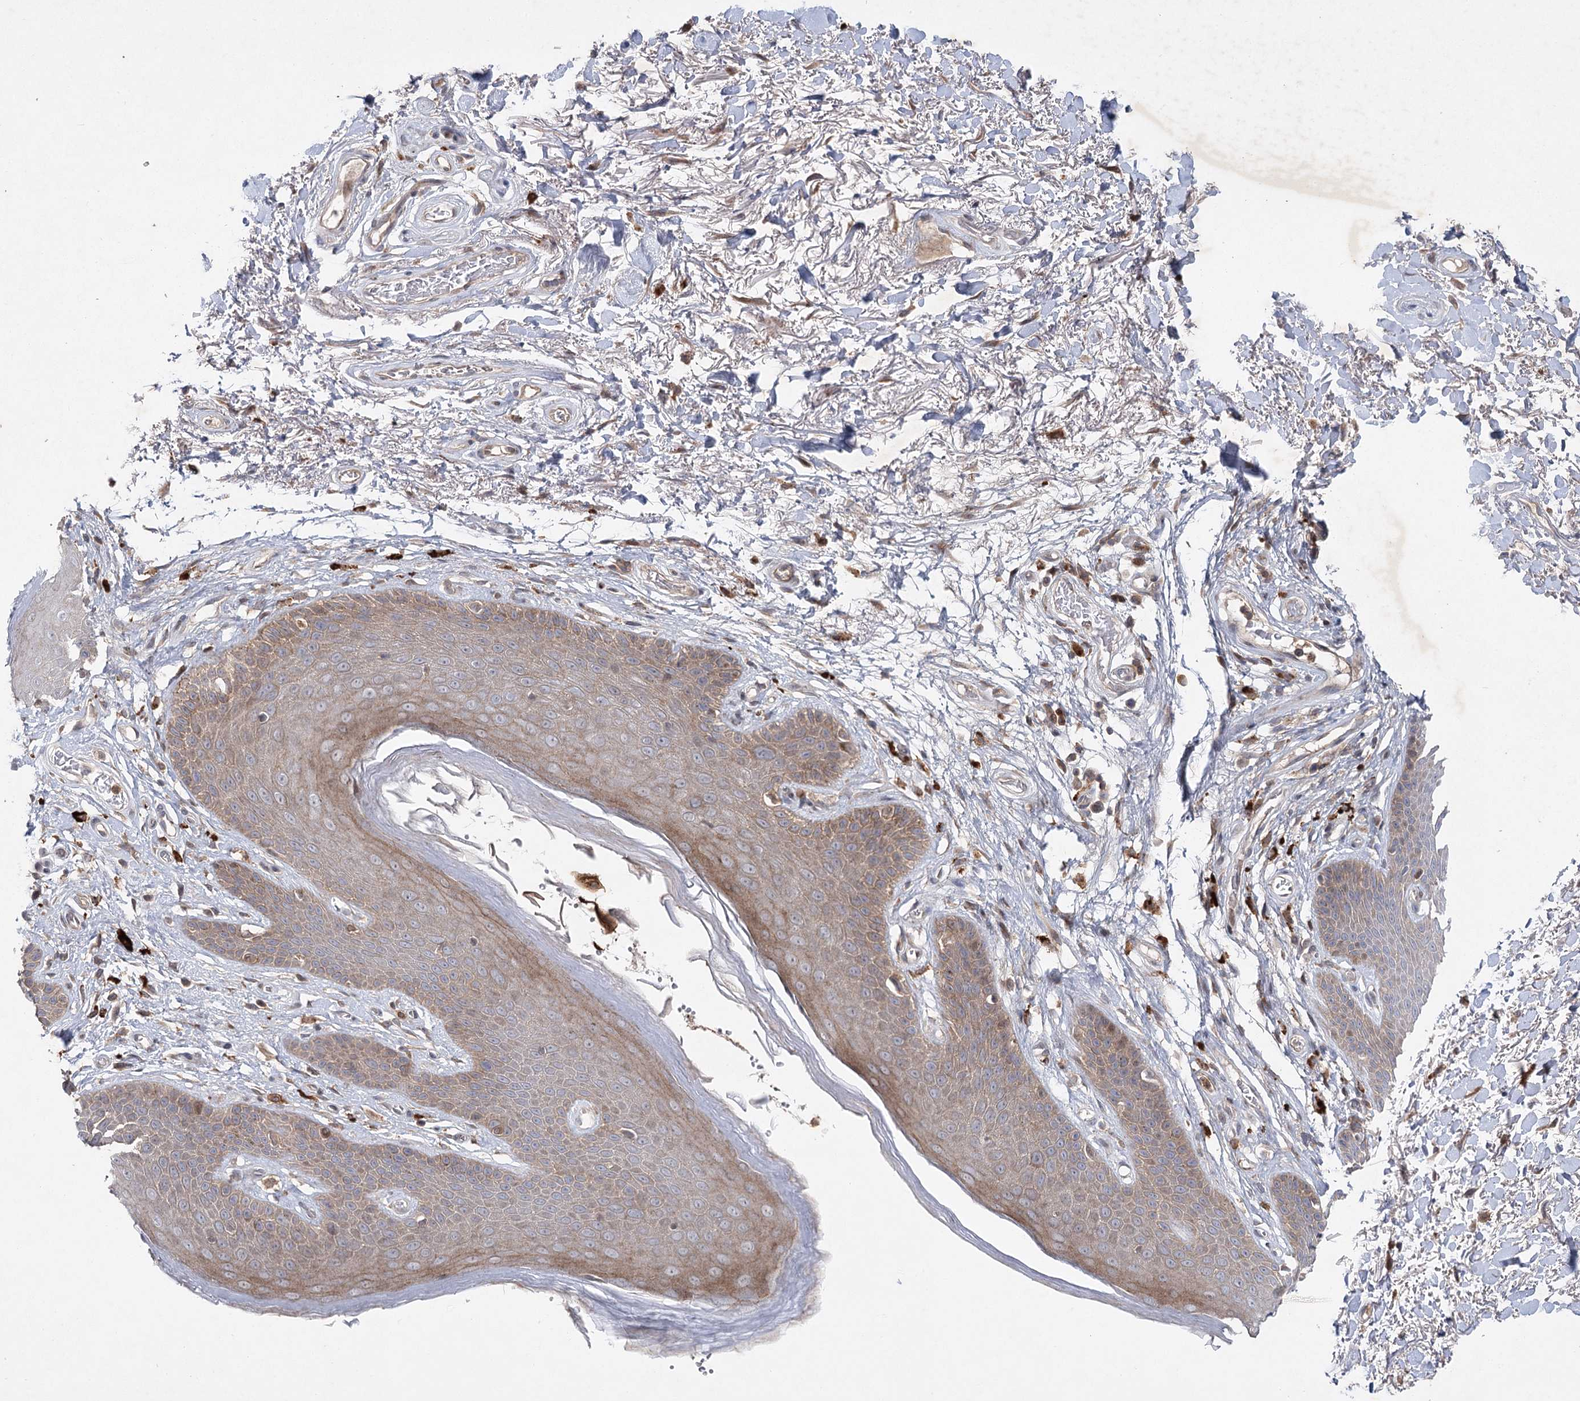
{"staining": {"intensity": "weak", "quantity": "25%-75%", "location": "cytoplasmic/membranous"}, "tissue": "skin", "cell_type": "Epidermal cells", "image_type": "normal", "snomed": [{"axis": "morphology", "description": "Normal tissue, NOS"}, {"axis": "topography", "description": "Anal"}], "caption": "Immunohistochemical staining of benign human skin reveals 25%-75% levels of weak cytoplasmic/membranous protein expression in approximately 25%-75% of epidermal cells. The protein is shown in brown color, while the nuclei are stained blue.", "gene": "MAP3K13", "patient": {"sex": "male", "age": 74}}